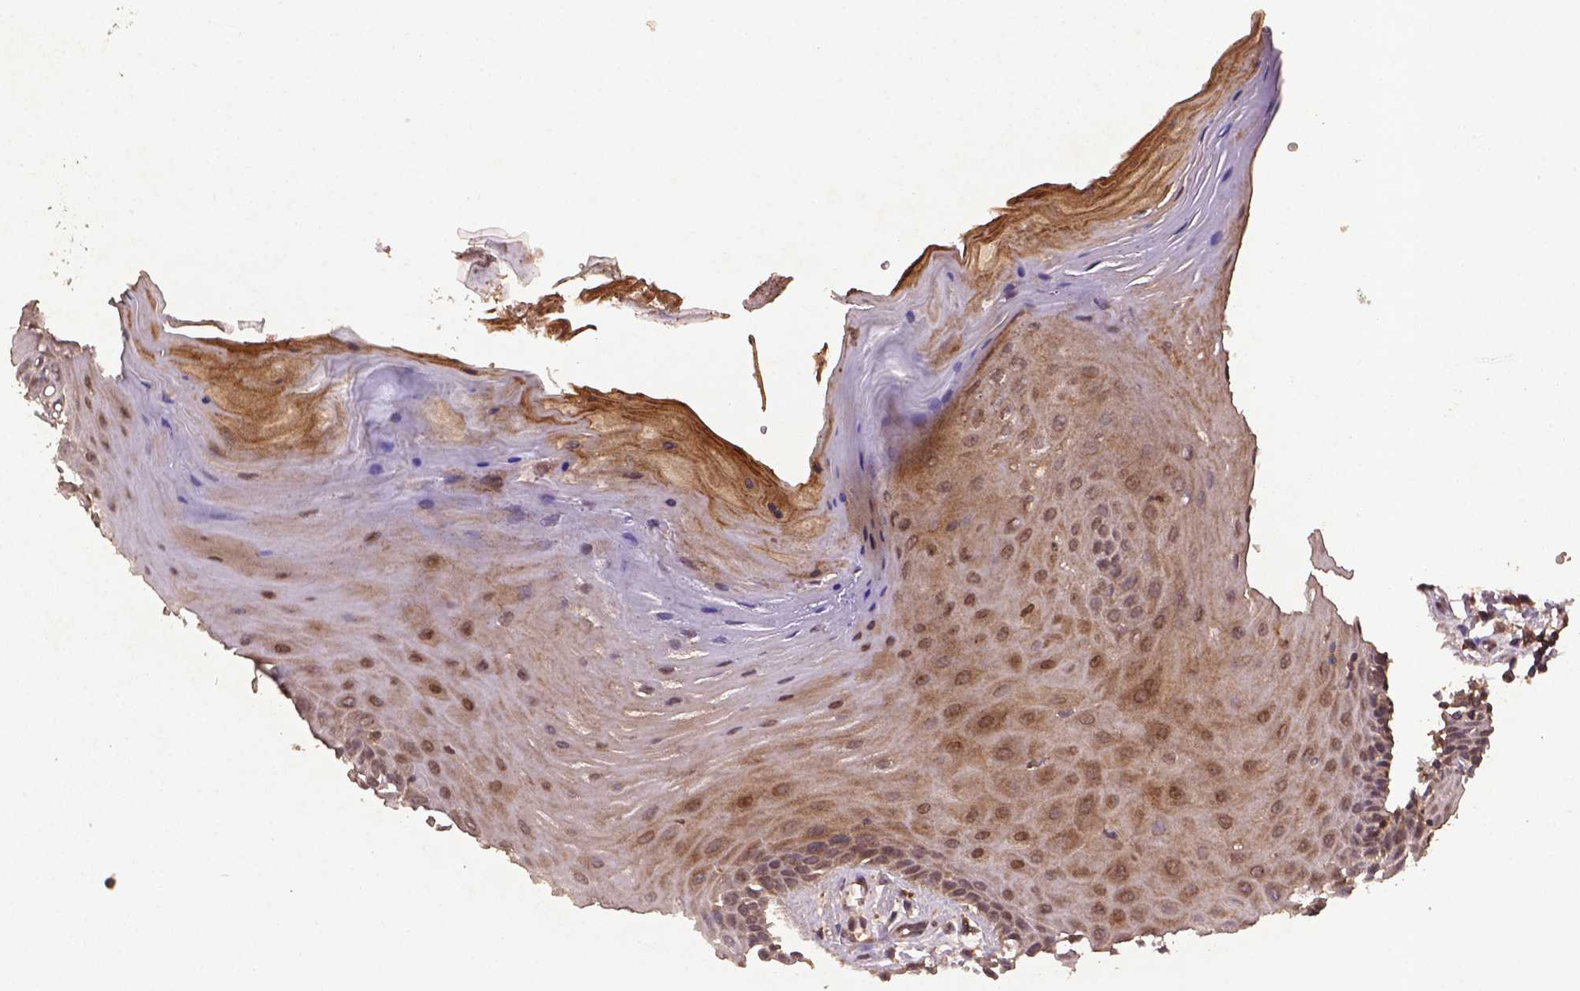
{"staining": {"intensity": "moderate", "quantity": ">75%", "location": "cytoplasmic/membranous,nuclear"}, "tissue": "oral mucosa", "cell_type": "Squamous epithelial cells", "image_type": "normal", "snomed": [{"axis": "morphology", "description": "Normal tissue, NOS"}, {"axis": "morphology", "description": "Normal morphology"}, {"axis": "topography", "description": "Oral tissue"}], "caption": "Immunohistochemistry (IHC) micrograph of unremarkable oral mucosa: human oral mucosa stained using immunohistochemistry (IHC) shows medium levels of moderate protein expression localized specifically in the cytoplasmic/membranous,nuclear of squamous epithelial cells, appearing as a cytoplasmic/membranous,nuclear brown color.", "gene": "NIPAL2", "patient": {"sex": "female", "age": 76}}